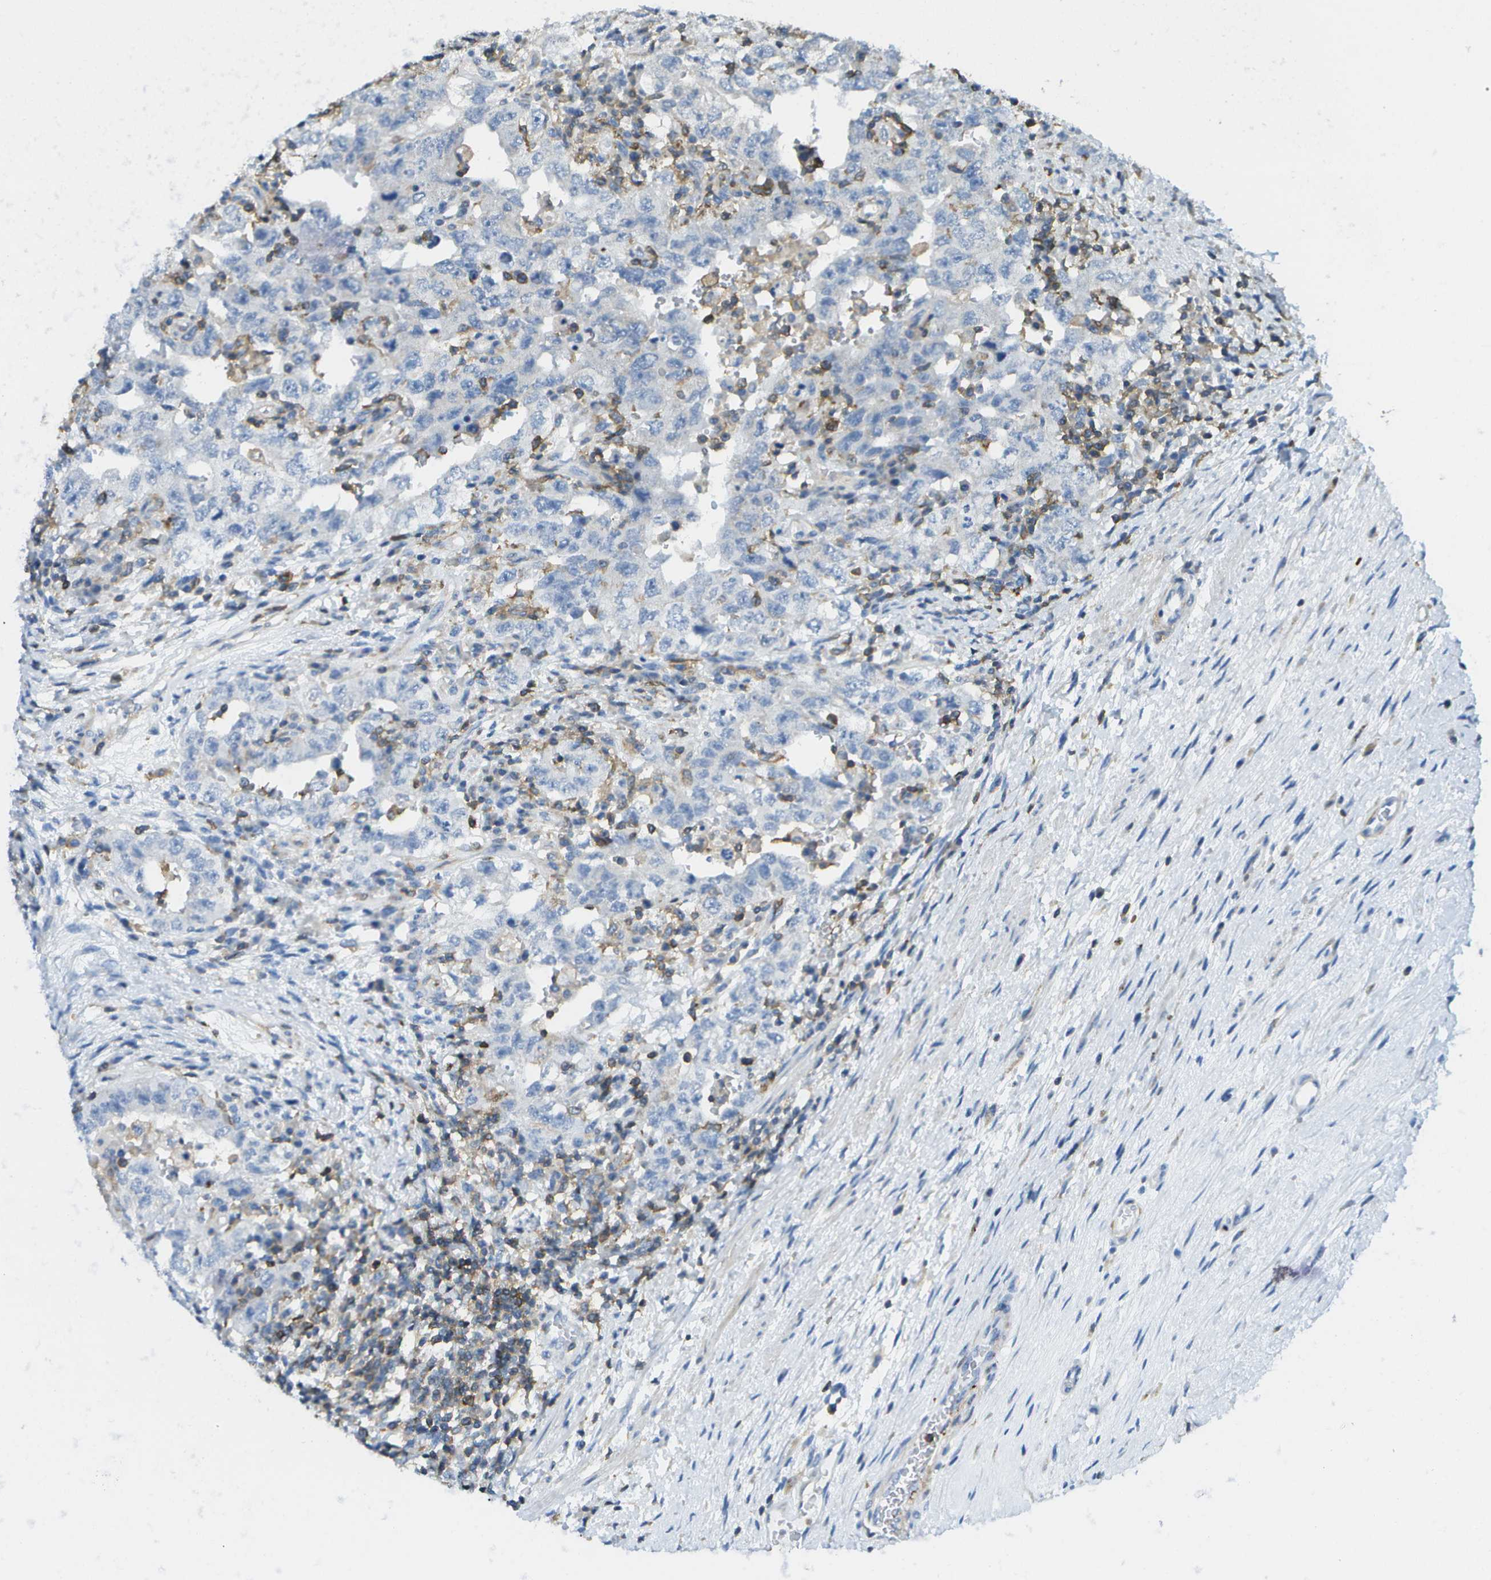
{"staining": {"intensity": "negative", "quantity": "none", "location": "none"}, "tissue": "testis cancer", "cell_type": "Tumor cells", "image_type": "cancer", "snomed": [{"axis": "morphology", "description": "Carcinoma, Embryonal, NOS"}, {"axis": "topography", "description": "Testis"}], "caption": "This is an IHC micrograph of human testis cancer. There is no staining in tumor cells.", "gene": "RCSD1", "patient": {"sex": "male", "age": 26}}